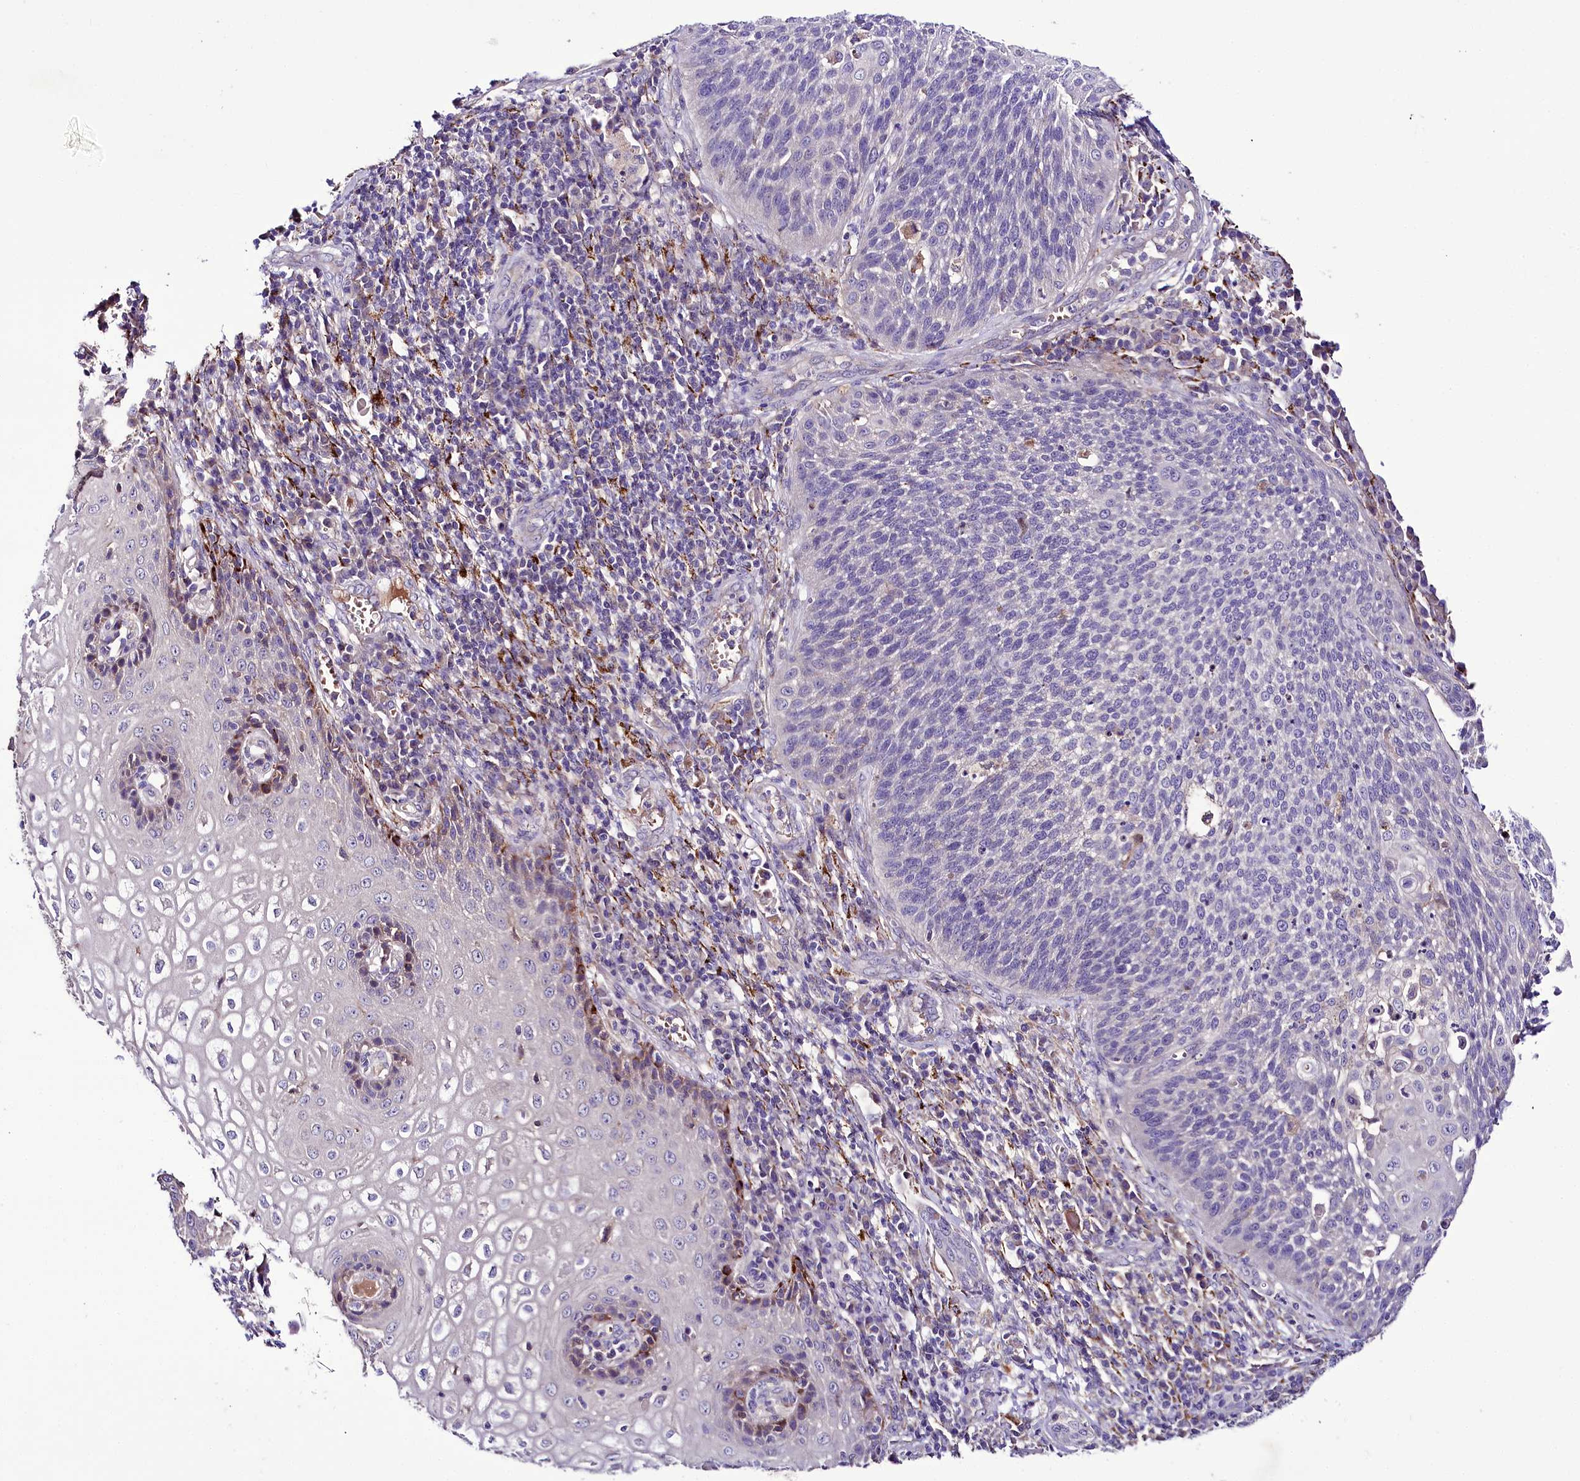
{"staining": {"intensity": "negative", "quantity": "none", "location": "none"}, "tissue": "cervical cancer", "cell_type": "Tumor cells", "image_type": "cancer", "snomed": [{"axis": "morphology", "description": "Squamous cell carcinoma, NOS"}, {"axis": "topography", "description": "Cervix"}], "caption": "This is a photomicrograph of IHC staining of cervical cancer, which shows no positivity in tumor cells. (Brightfield microscopy of DAB (3,3'-diaminobenzidine) IHC at high magnification).", "gene": "PPP1R32", "patient": {"sex": "female", "age": 34}}